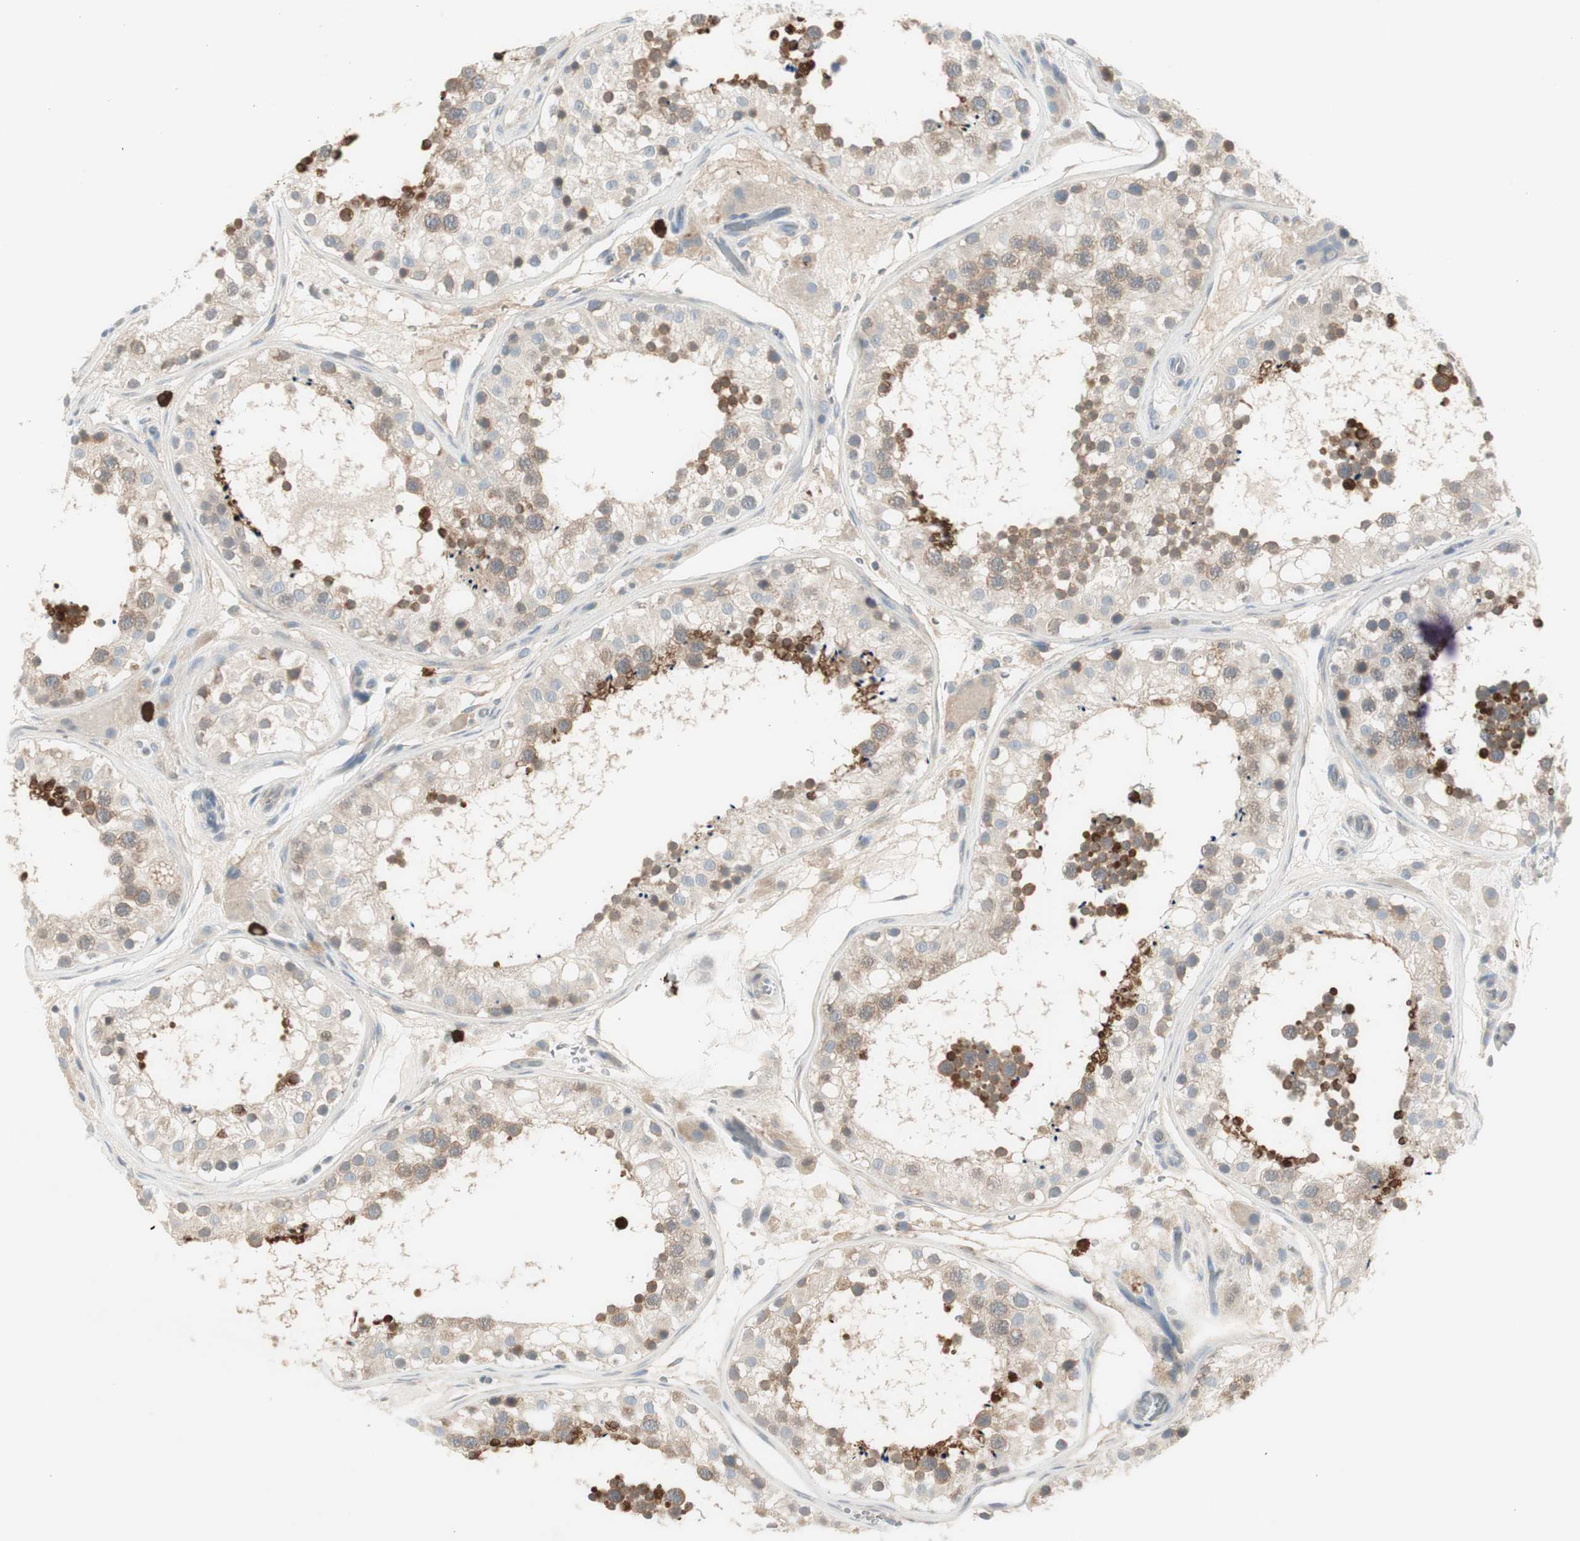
{"staining": {"intensity": "moderate", "quantity": "25%-75%", "location": "cytoplasmic/membranous"}, "tissue": "testis", "cell_type": "Cells in seminiferous ducts", "image_type": "normal", "snomed": [{"axis": "morphology", "description": "Normal tissue, NOS"}, {"axis": "topography", "description": "Testis"}, {"axis": "topography", "description": "Epididymis"}], "caption": "The micrograph shows staining of unremarkable testis, revealing moderate cytoplasmic/membranous protein staining (brown color) within cells in seminiferous ducts.", "gene": "MAPRE3", "patient": {"sex": "male", "age": 26}}